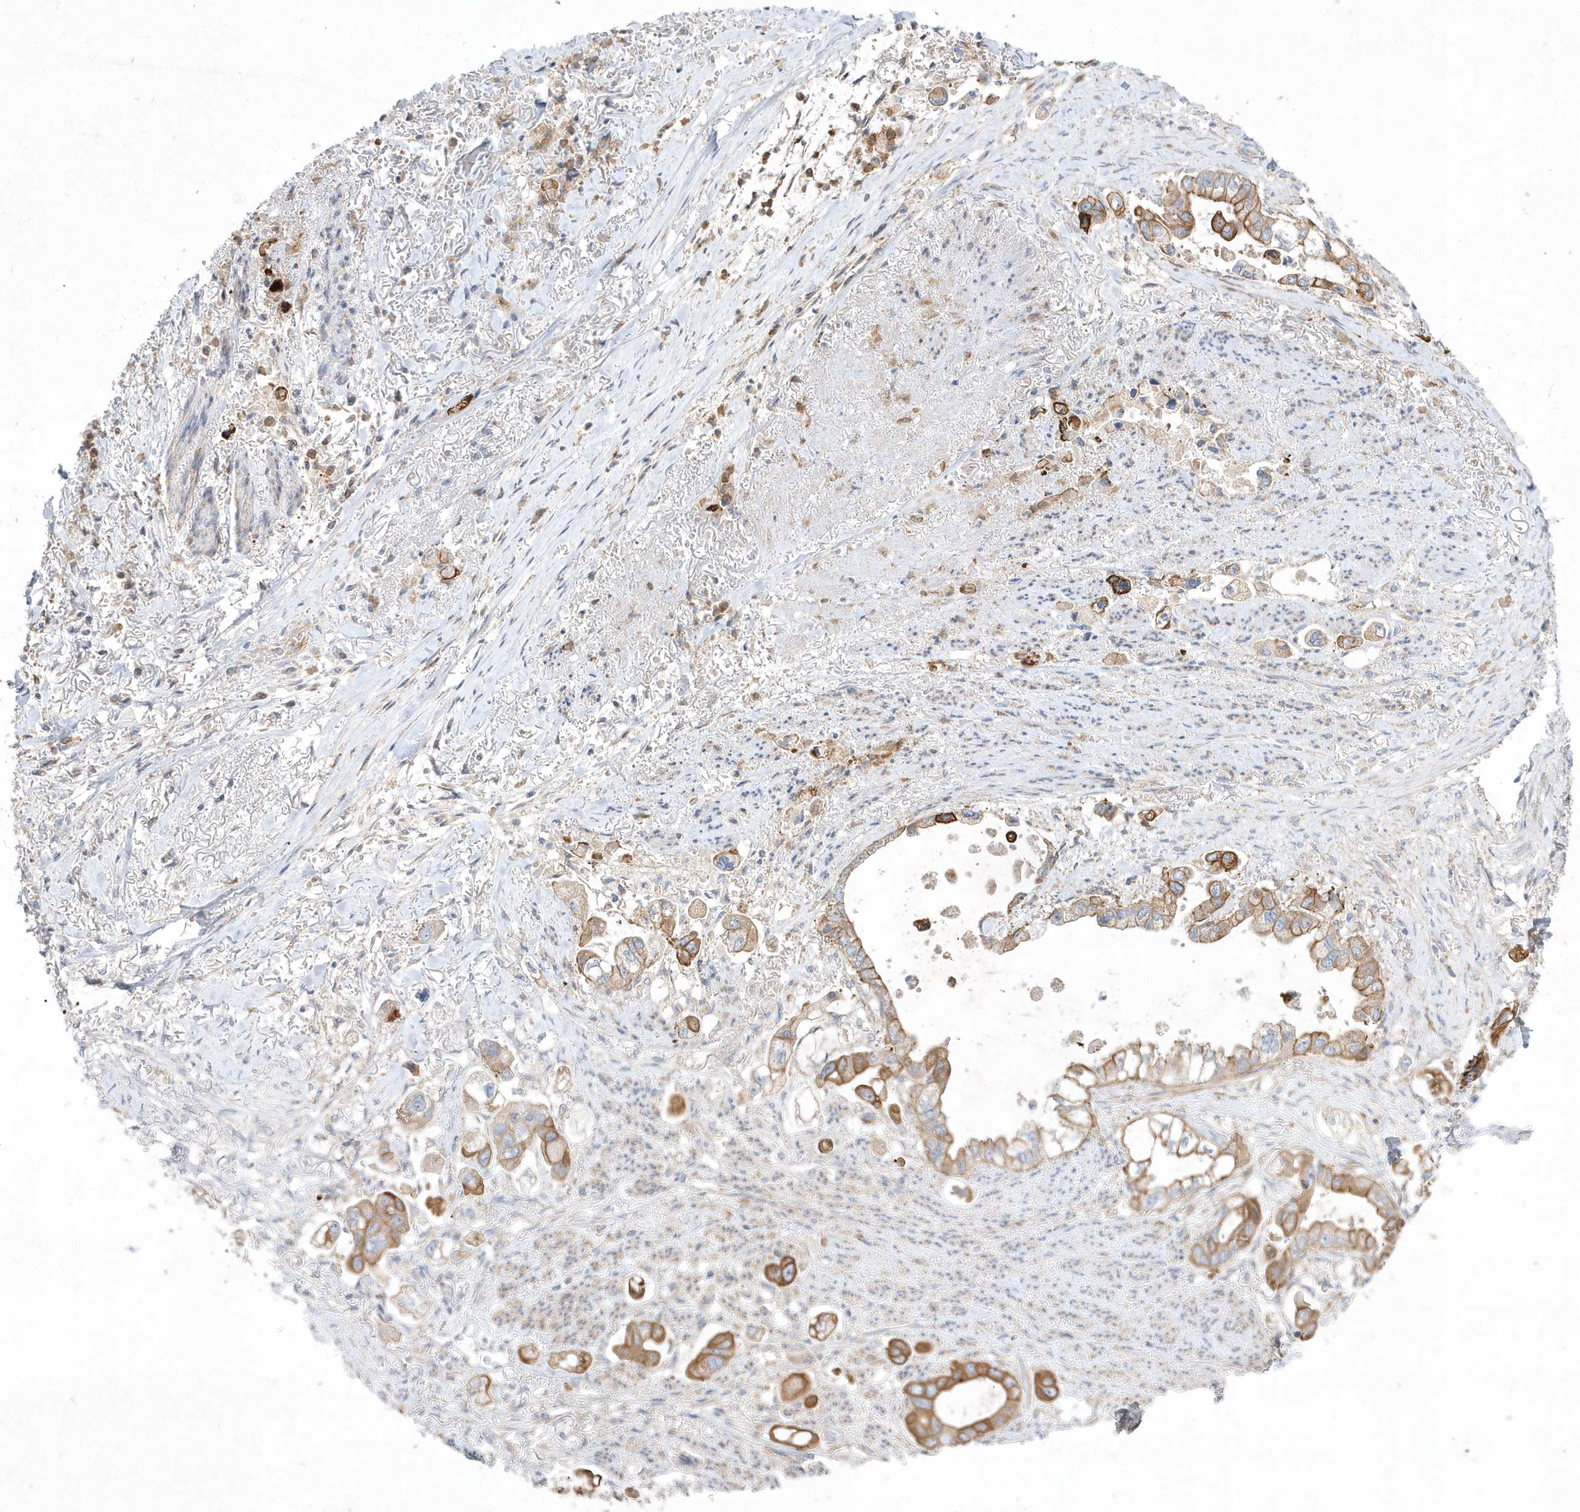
{"staining": {"intensity": "moderate", "quantity": ">75%", "location": "cytoplasmic/membranous"}, "tissue": "stomach cancer", "cell_type": "Tumor cells", "image_type": "cancer", "snomed": [{"axis": "morphology", "description": "Adenocarcinoma, NOS"}, {"axis": "topography", "description": "Stomach"}], "caption": "The photomicrograph exhibits staining of stomach cancer, revealing moderate cytoplasmic/membranous protein positivity (brown color) within tumor cells.", "gene": "LARS1", "patient": {"sex": "male", "age": 62}}